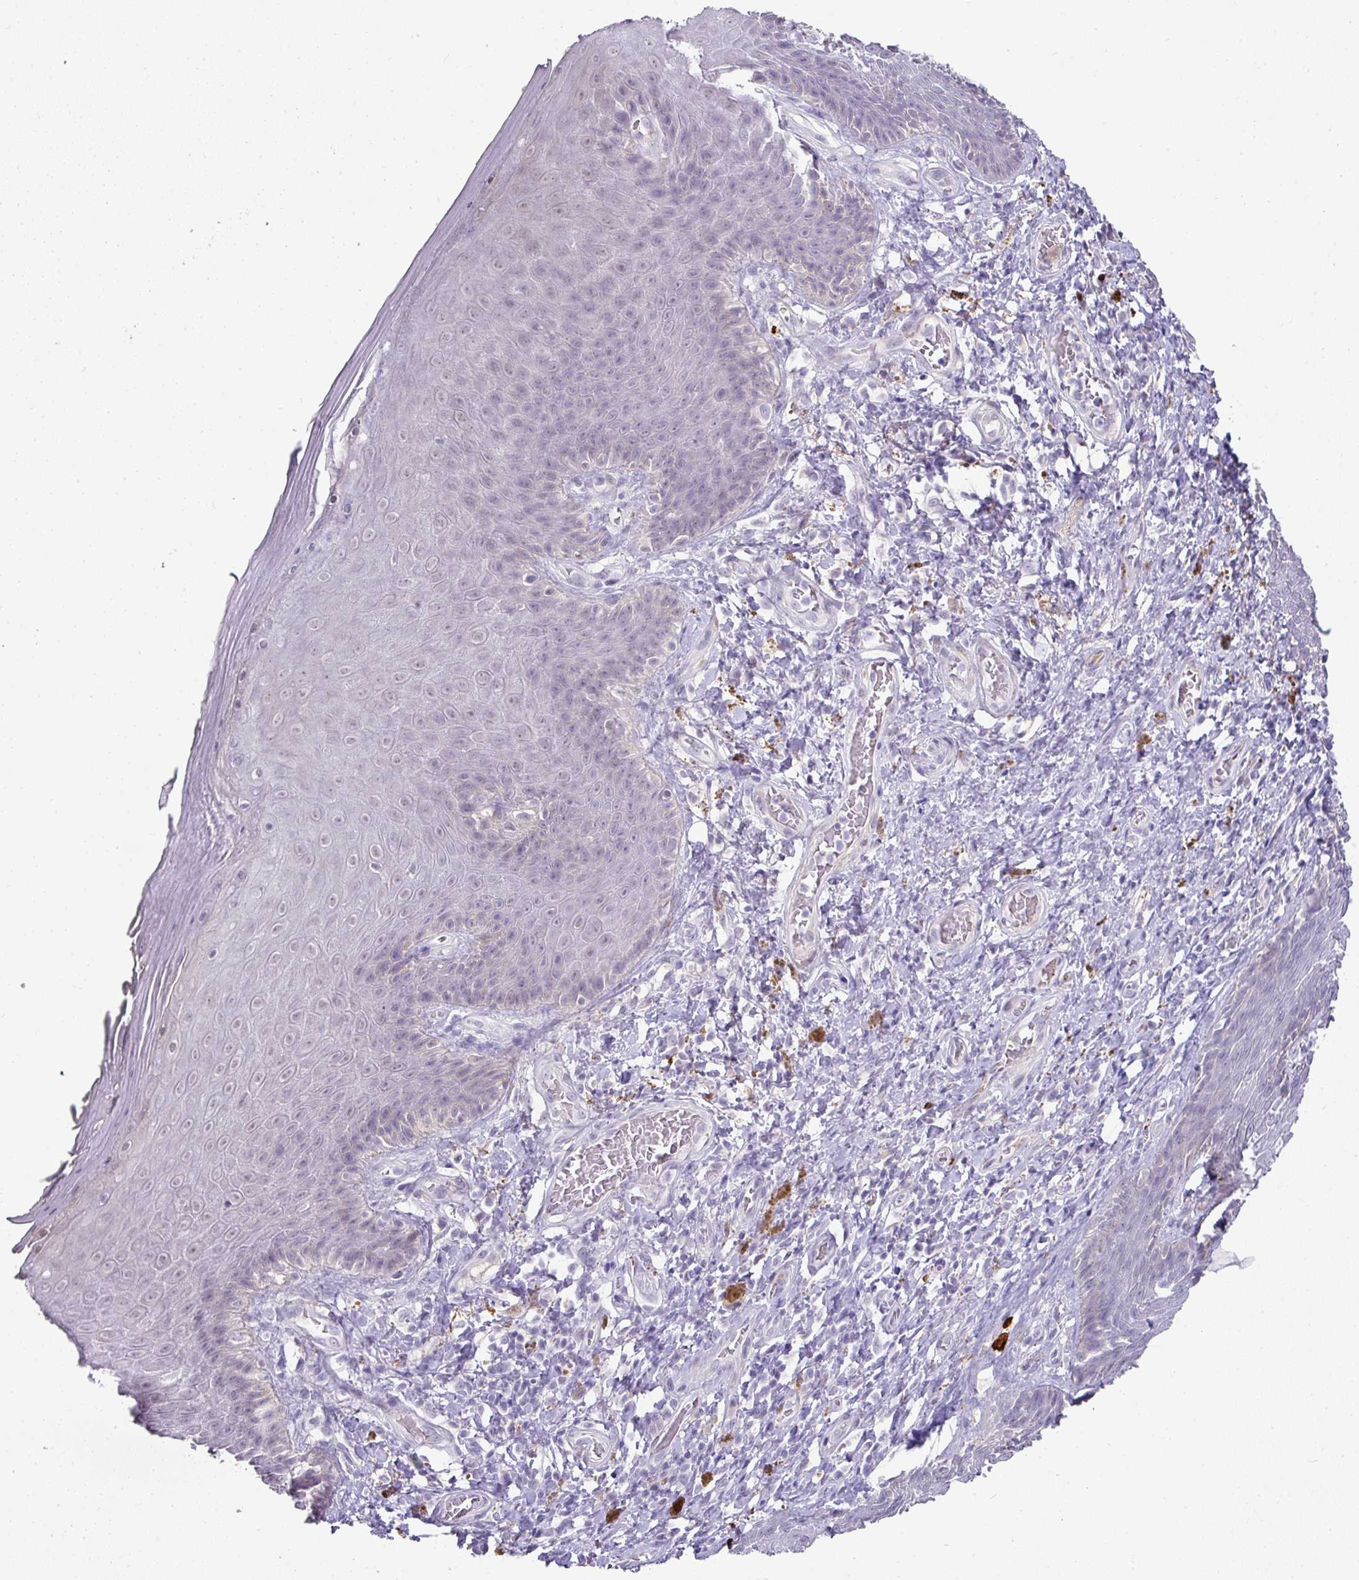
{"staining": {"intensity": "negative", "quantity": "none", "location": "none"}, "tissue": "skin", "cell_type": "Epidermal cells", "image_type": "normal", "snomed": [{"axis": "morphology", "description": "Normal tissue, NOS"}, {"axis": "topography", "description": "Anal"}, {"axis": "topography", "description": "Peripheral nerve tissue"}], "caption": "Immunohistochemical staining of unremarkable human skin exhibits no significant staining in epidermal cells. (Brightfield microscopy of DAB (3,3'-diaminobenzidine) immunohistochemistry at high magnification).", "gene": "FGF17", "patient": {"sex": "male", "age": 53}}